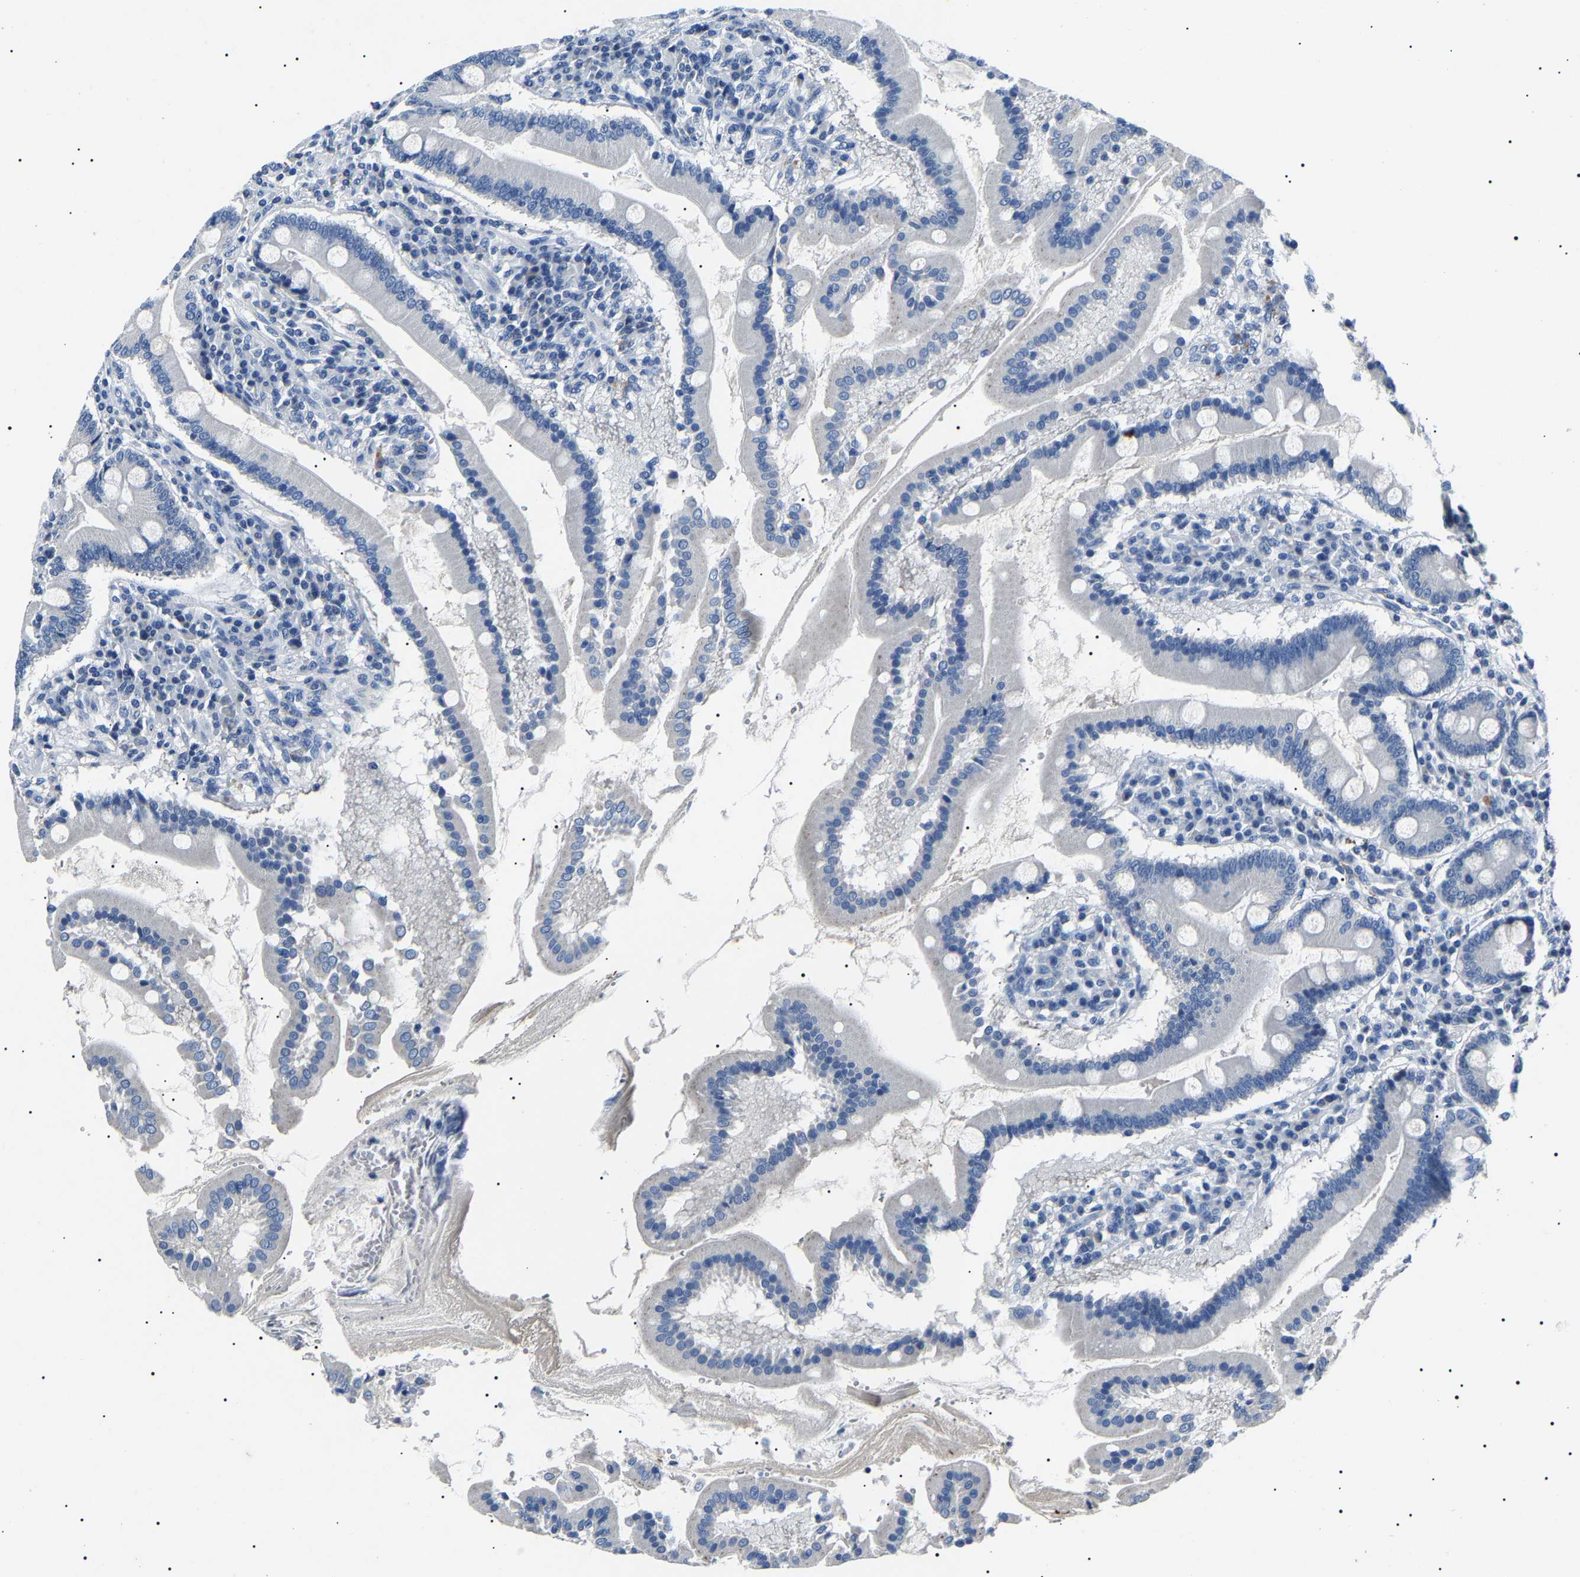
{"staining": {"intensity": "negative", "quantity": "none", "location": "none"}, "tissue": "duodenum", "cell_type": "Glandular cells", "image_type": "normal", "snomed": [{"axis": "morphology", "description": "Normal tissue, NOS"}, {"axis": "topography", "description": "Duodenum"}], "caption": "Immunohistochemistry (IHC) photomicrograph of benign human duodenum stained for a protein (brown), which shows no positivity in glandular cells. The staining is performed using DAB brown chromogen with nuclei counter-stained in using hematoxylin.", "gene": "KLK15", "patient": {"sex": "male", "age": 50}}